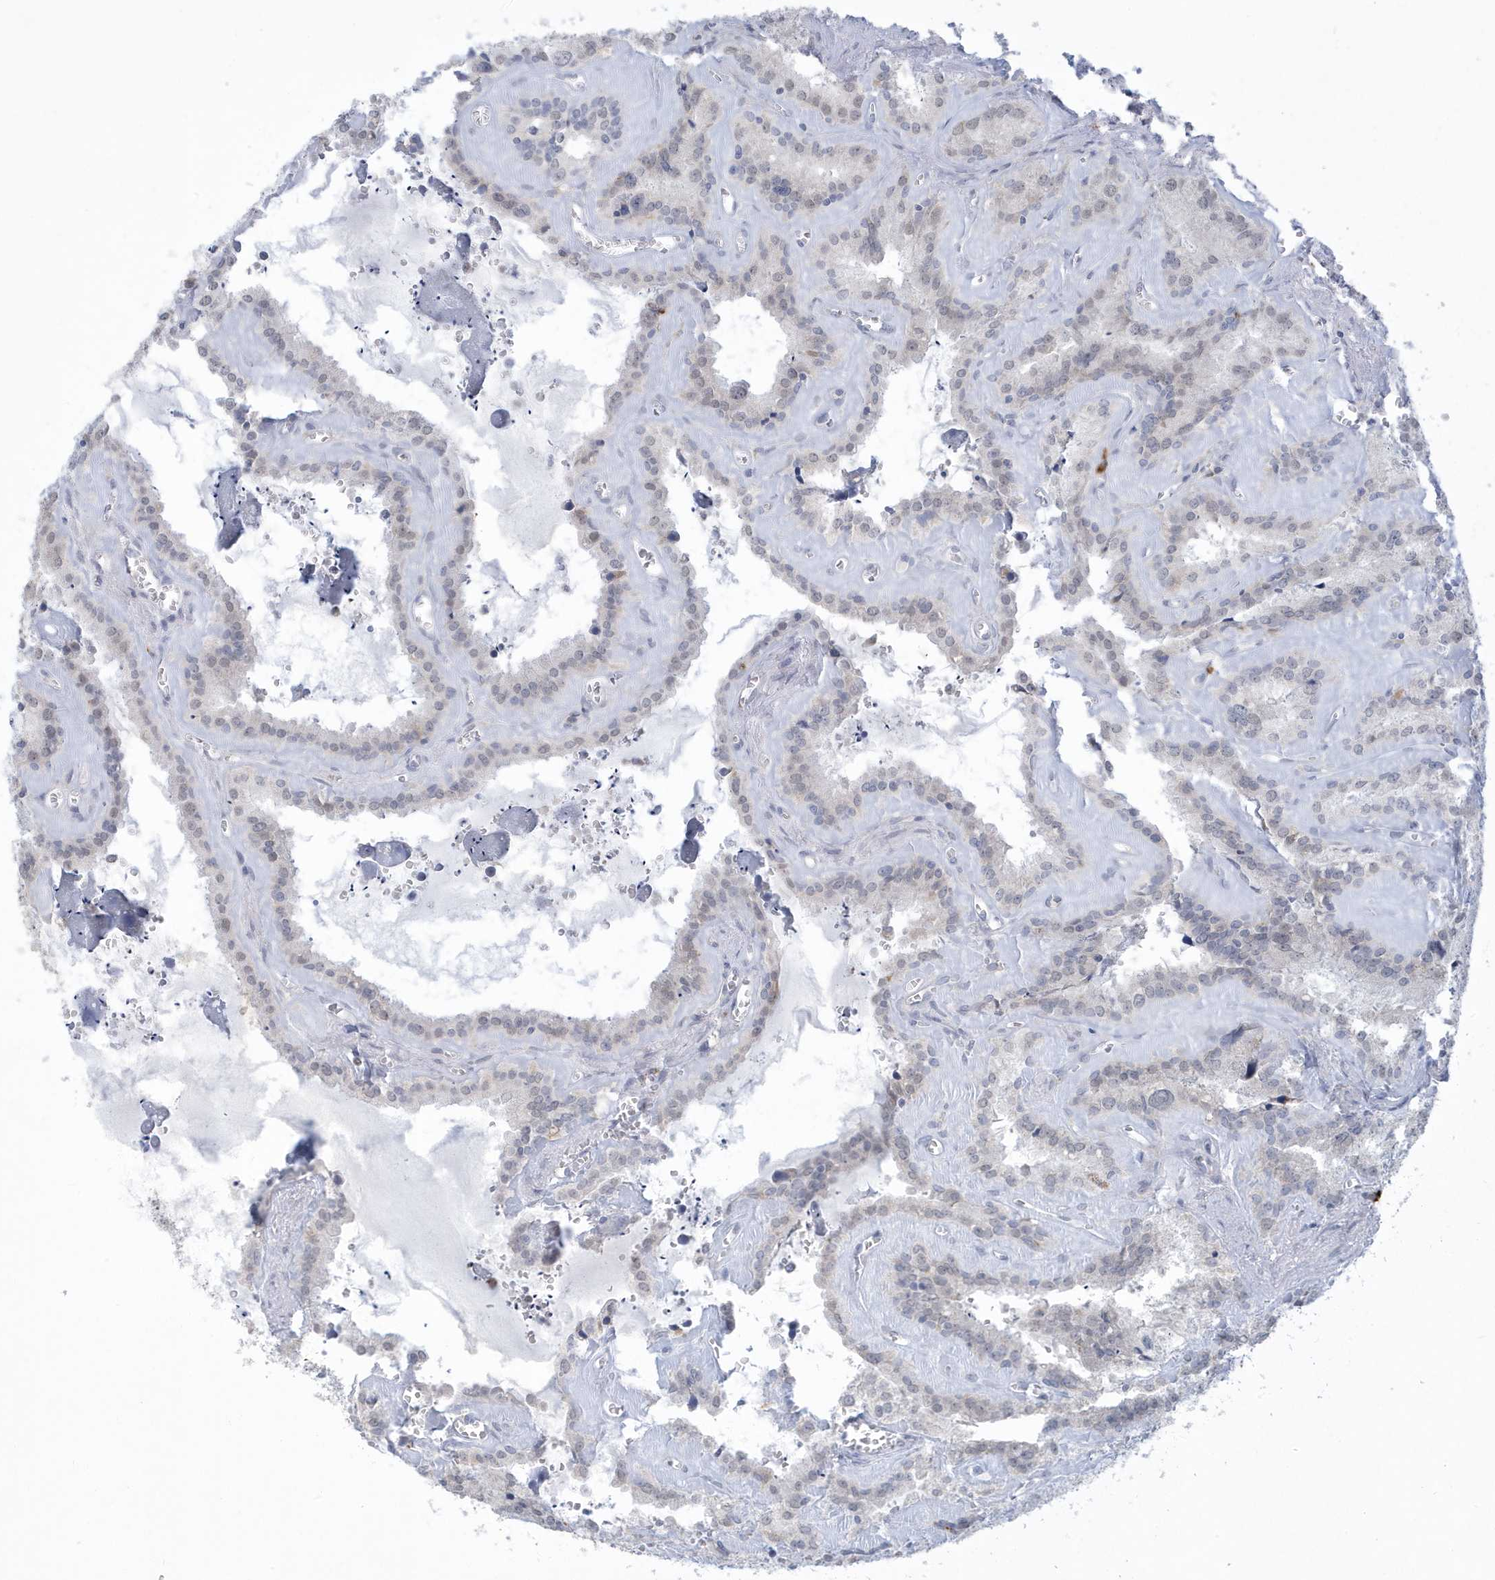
{"staining": {"intensity": "negative", "quantity": "none", "location": "none"}, "tissue": "seminal vesicle", "cell_type": "Glandular cells", "image_type": "normal", "snomed": [{"axis": "morphology", "description": "Normal tissue, NOS"}, {"axis": "topography", "description": "Prostate"}, {"axis": "topography", "description": "Seminal veicle"}], "caption": "Image shows no protein staining in glandular cells of normal seminal vesicle.", "gene": "HERC6", "patient": {"sex": "male", "age": 59}}